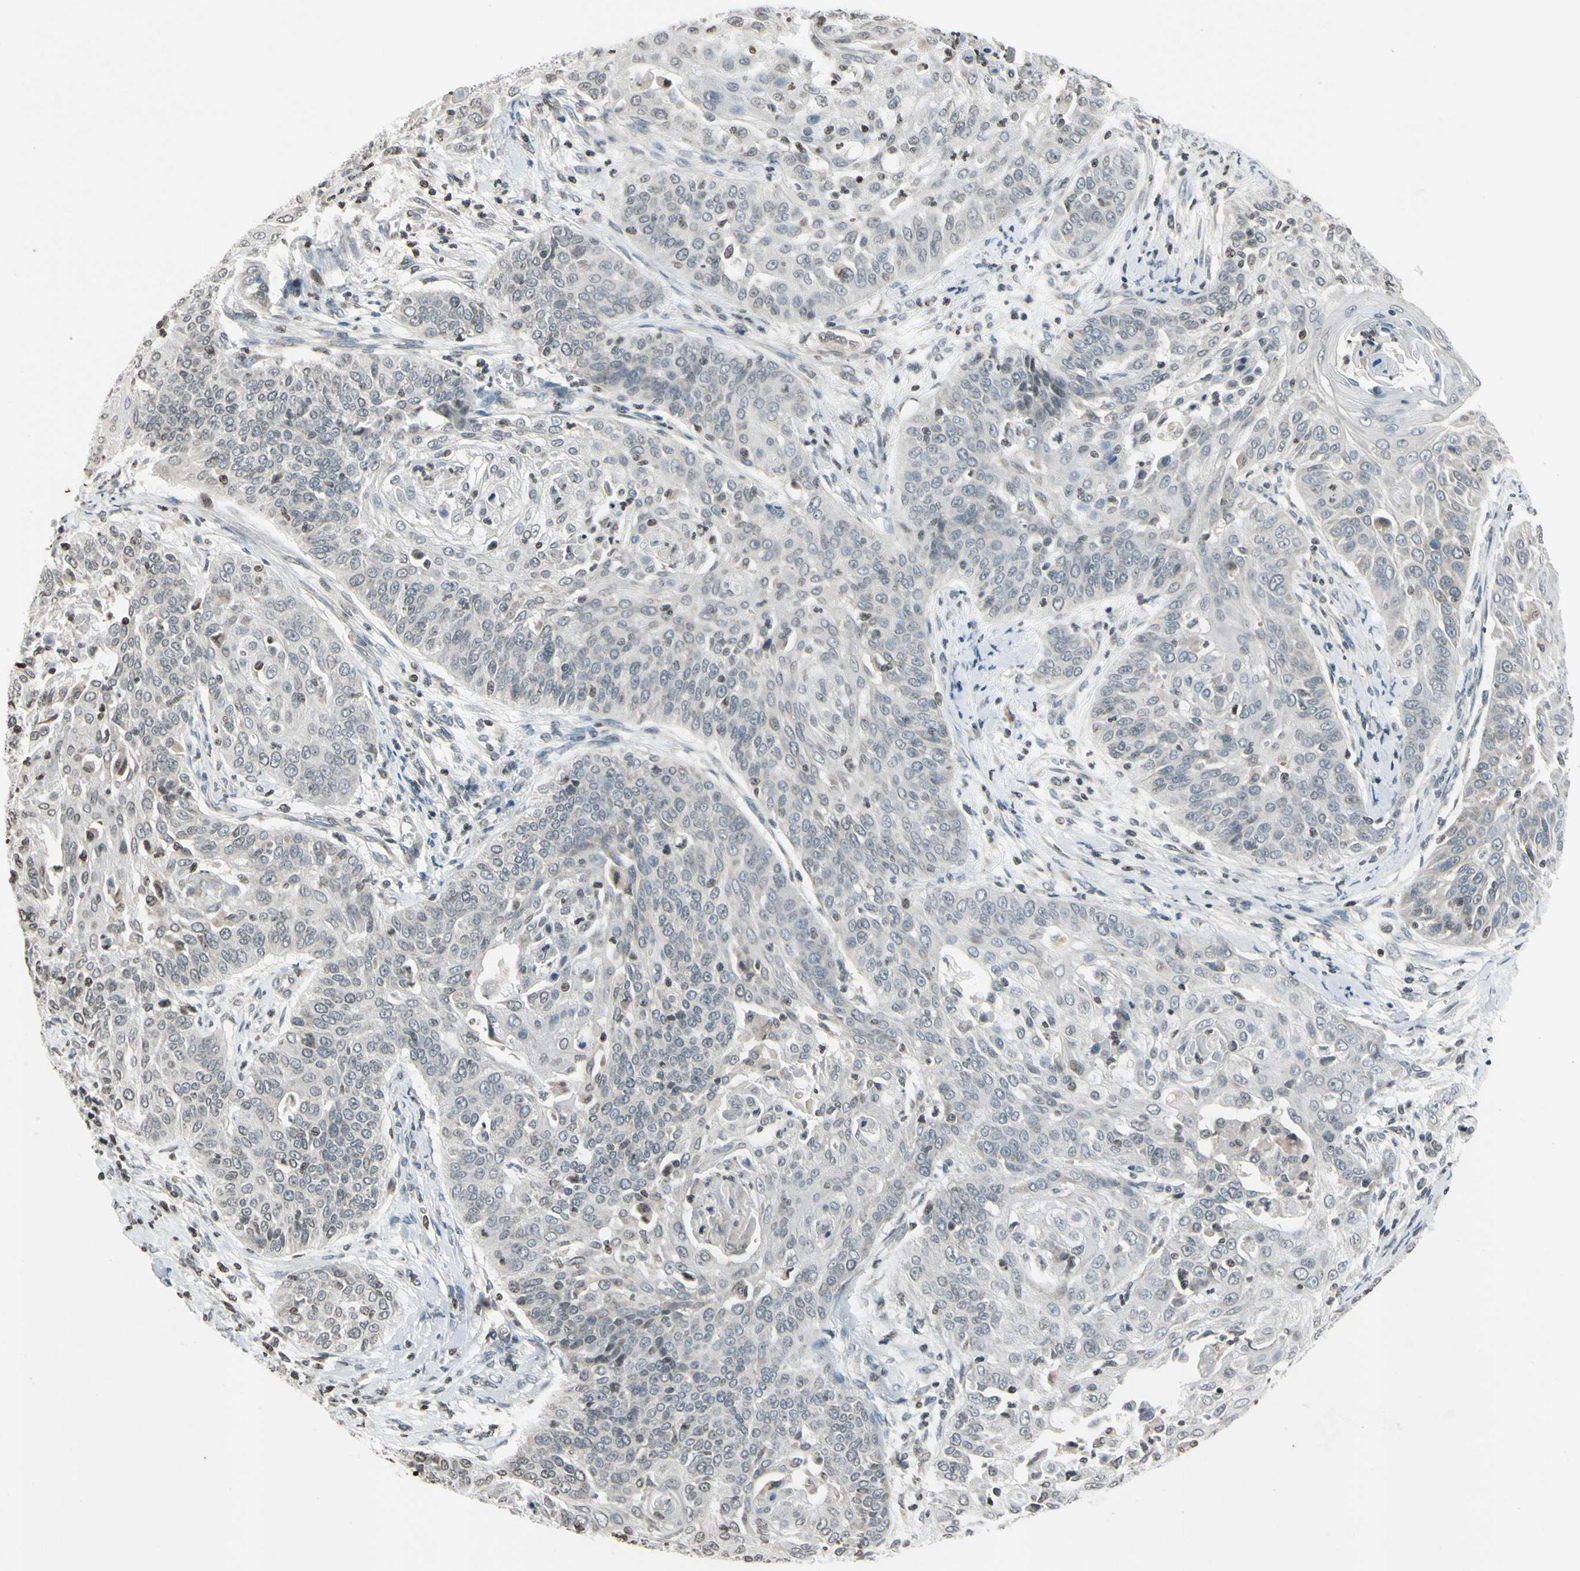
{"staining": {"intensity": "weak", "quantity": ">75%", "location": "cytoplasmic/membranous"}, "tissue": "cervical cancer", "cell_type": "Tumor cells", "image_type": "cancer", "snomed": [{"axis": "morphology", "description": "Squamous cell carcinoma, NOS"}, {"axis": "topography", "description": "Cervix"}], "caption": "Tumor cells show low levels of weak cytoplasmic/membranous expression in approximately >75% of cells in cervical cancer. The protein of interest is stained brown, and the nuclei are stained in blue (DAB (3,3'-diaminobenzidine) IHC with brightfield microscopy, high magnification).", "gene": "CLDN11", "patient": {"sex": "female", "age": 64}}